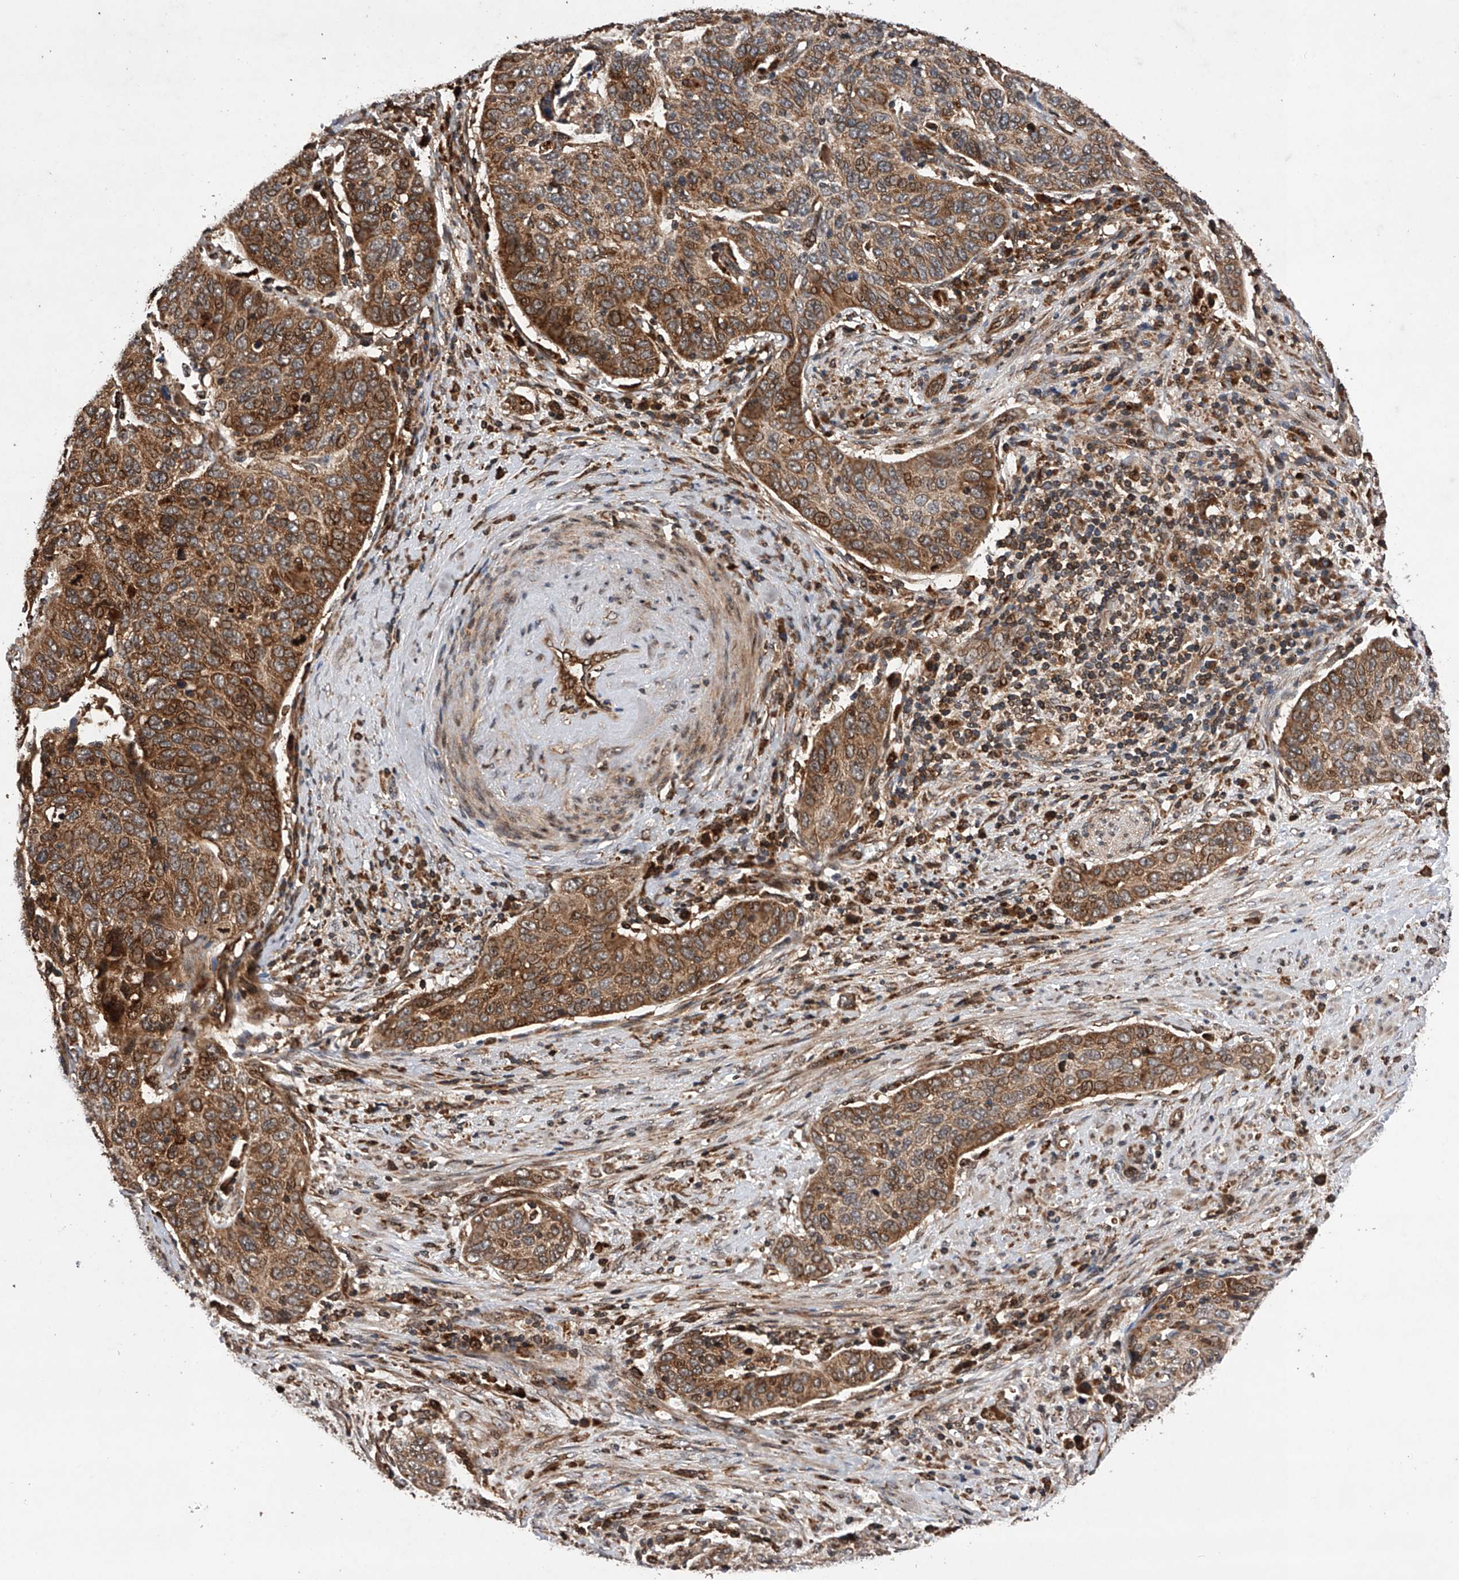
{"staining": {"intensity": "moderate", "quantity": ">75%", "location": "cytoplasmic/membranous"}, "tissue": "cervical cancer", "cell_type": "Tumor cells", "image_type": "cancer", "snomed": [{"axis": "morphology", "description": "Squamous cell carcinoma, NOS"}, {"axis": "topography", "description": "Cervix"}], "caption": "Immunohistochemistry (DAB (3,3'-diaminobenzidine)) staining of cervical cancer demonstrates moderate cytoplasmic/membranous protein expression in about >75% of tumor cells.", "gene": "MAP3K11", "patient": {"sex": "female", "age": 60}}